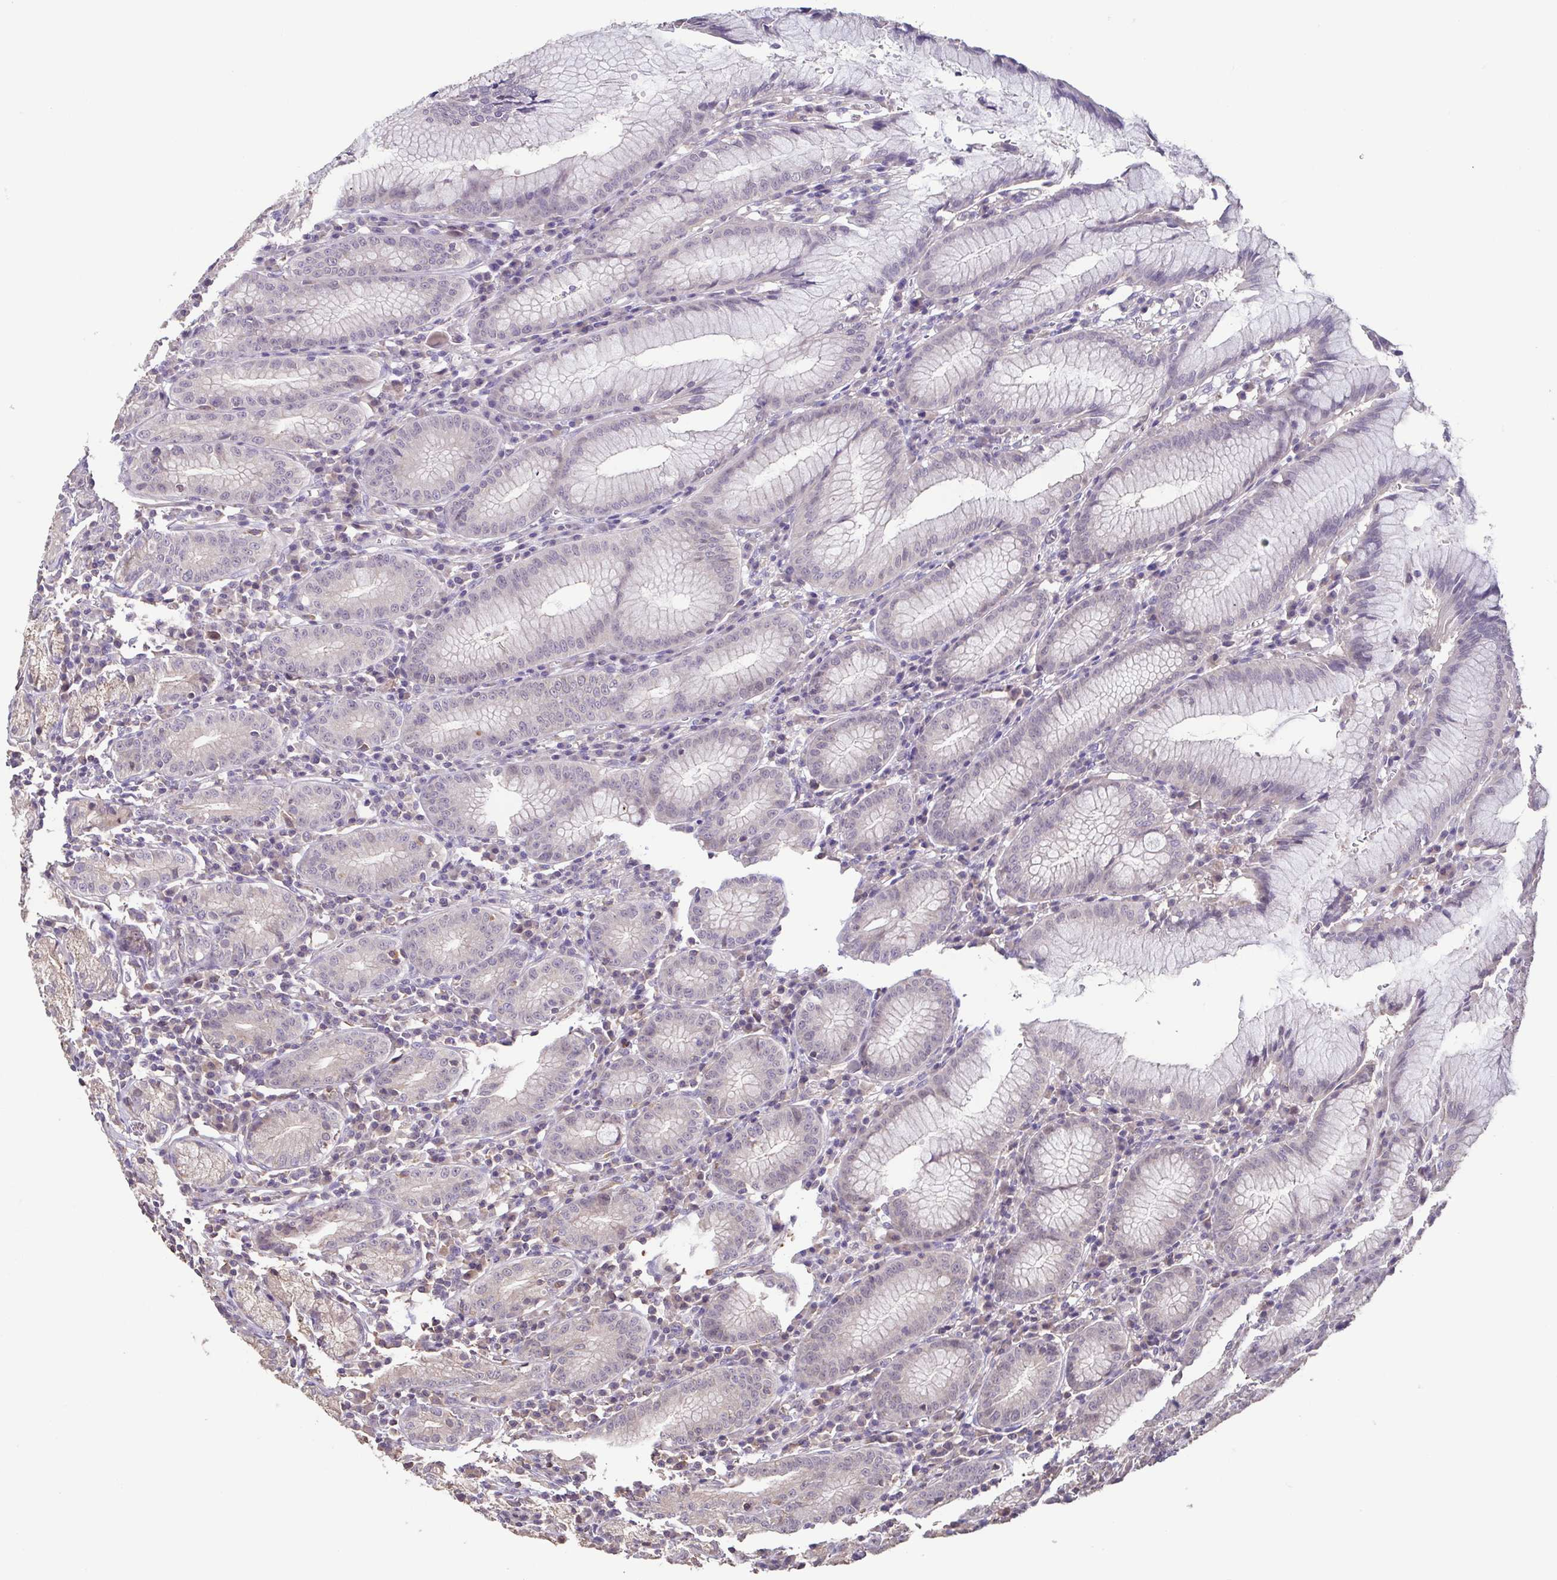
{"staining": {"intensity": "weak", "quantity": "<25%", "location": "cytoplasmic/membranous"}, "tissue": "stomach", "cell_type": "Glandular cells", "image_type": "normal", "snomed": [{"axis": "morphology", "description": "Normal tissue, NOS"}, {"axis": "topography", "description": "Stomach"}], "caption": "Immunohistochemistry (IHC) photomicrograph of benign human stomach stained for a protein (brown), which shows no staining in glandular cells. (Brightfield microscopy of DAB IHC at high magnification).", "gene": "ACTRT2", "patient": {"sex": "male", "age": 55}}